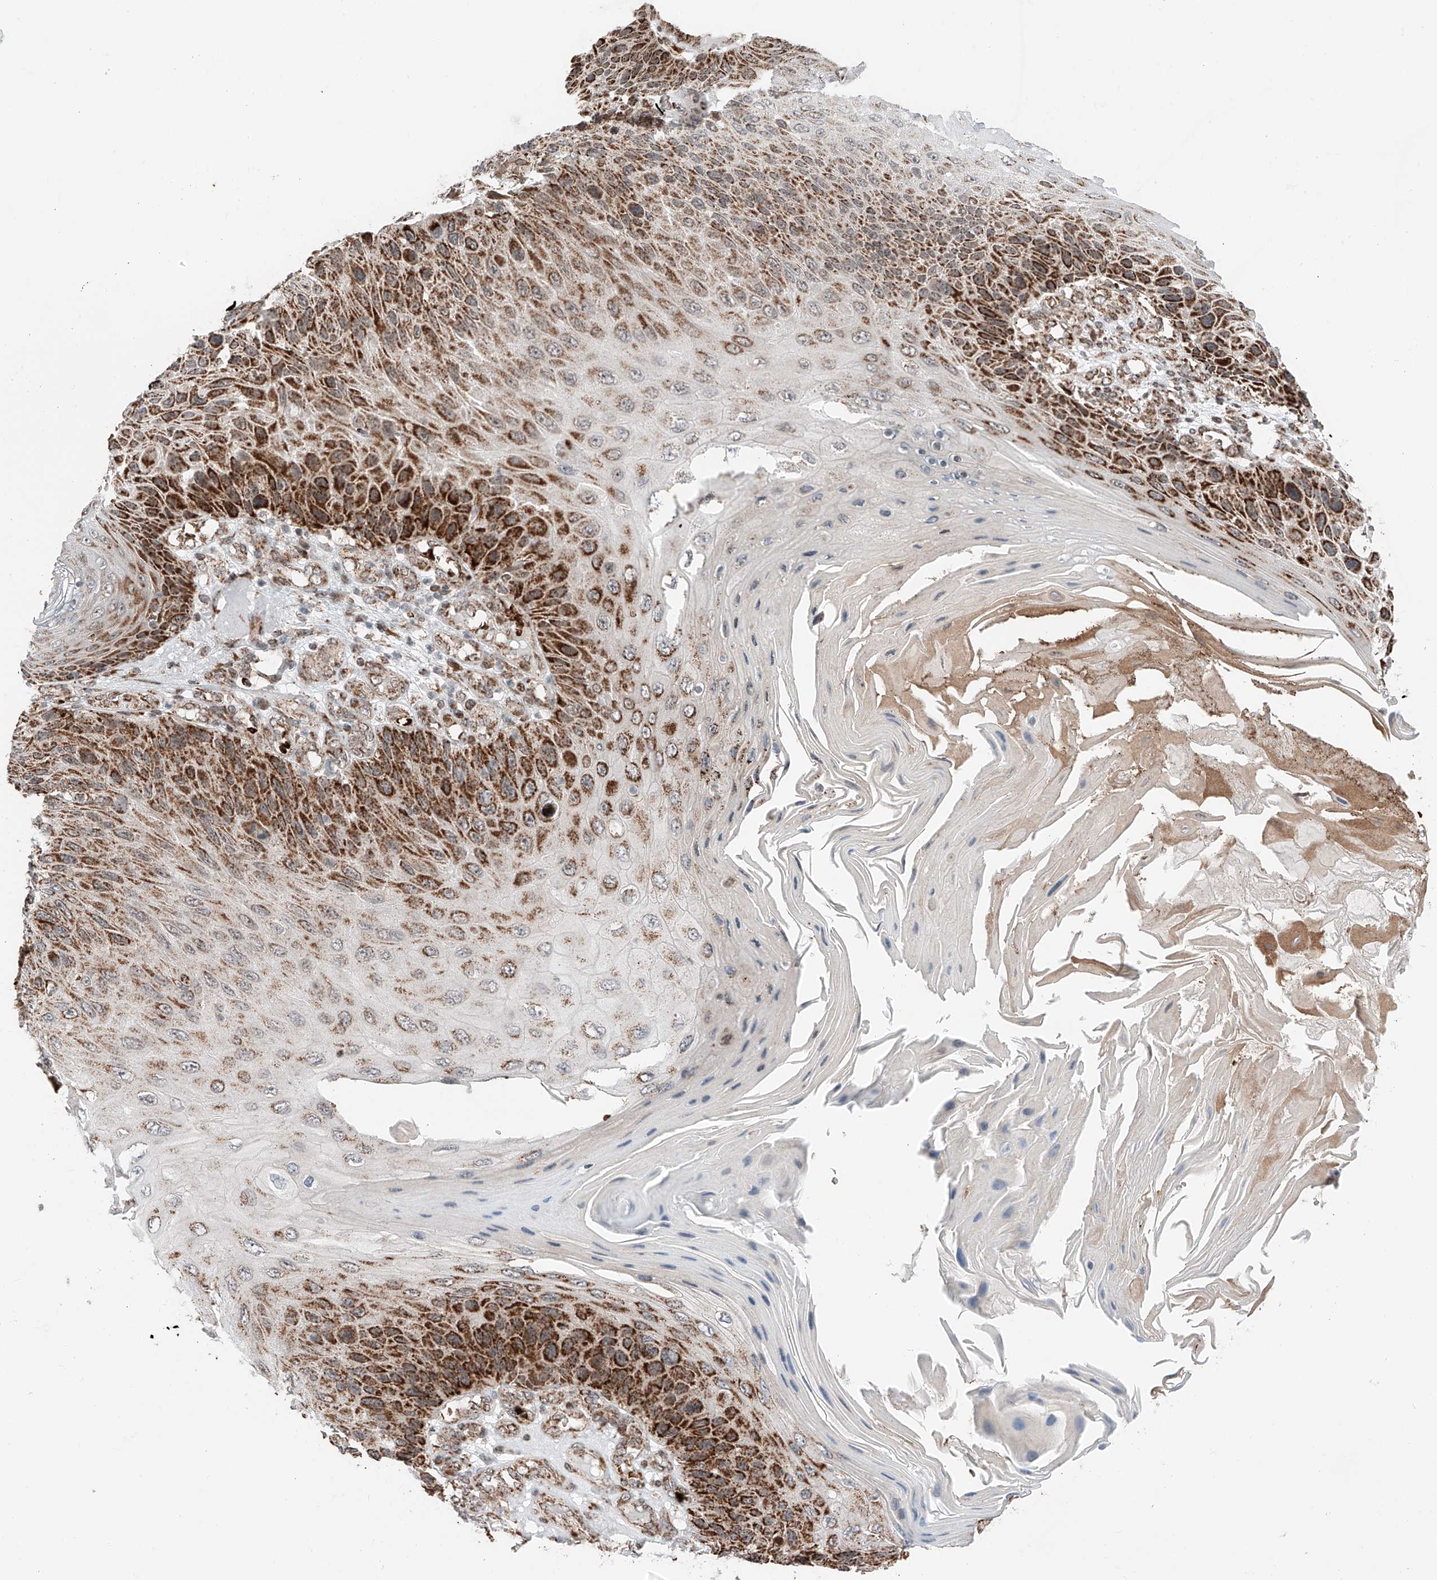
{"staining": {"intensity": "strong", "quantity": ">75%", "location": "cytoplasmic/membranous"}, "tissue": "skin cancer", "cell_type": "Tumor cells", "image_type": "cancer", "snomed": [{"axis": "morphology", "description": "Squamous cell carcinoma, NOS"}, {"axis": "topography", "description": "Skin"}], "caption": "Human skin cancer (squamous cell carcinoma) stained with a protein marker demonstrates strong staining in tumor cells.", "gene": "ZSCAN29", "patient": {"sex": "female", "age": 88}}